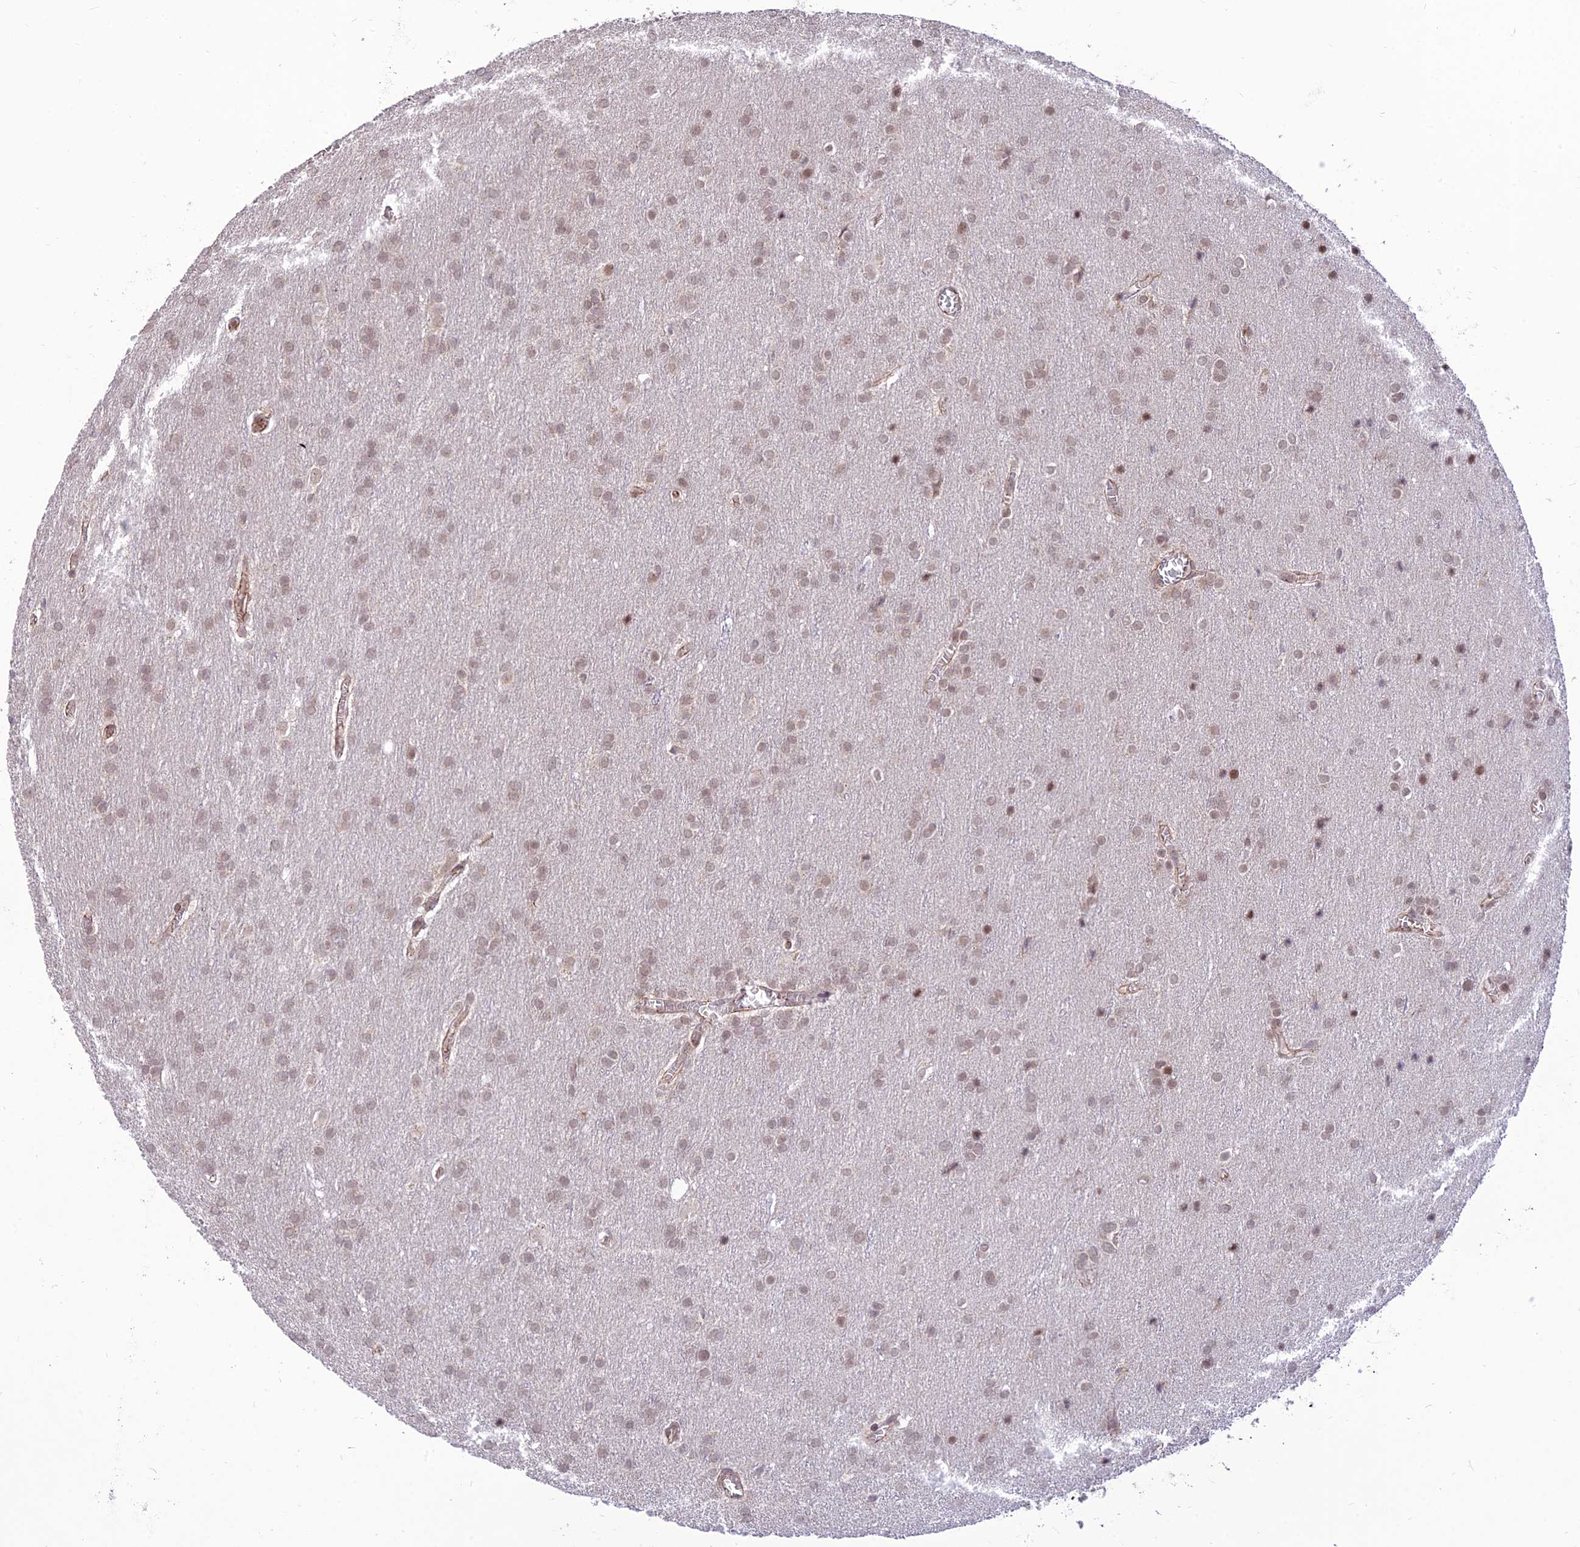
{"staining": {"intensity": "weak", "quantity": ">75%", "location": "nuclear"}, "tissue": "glioma", "cell_type": "Tumor cells", "image_type": "cancer", "snomed": [{"axis": "morphology", "description": "Glioma, malignant, Low grade"}, {"axis": "topography", "description": "Brain"}], "caption": "A micrograph of human malignant glioma (low-grade) stained for a protein demonstrates weak nuclear brown staining in tumor cells.", "gene": "MICOS13", "patient": {"sex": "female", "age": 32}}